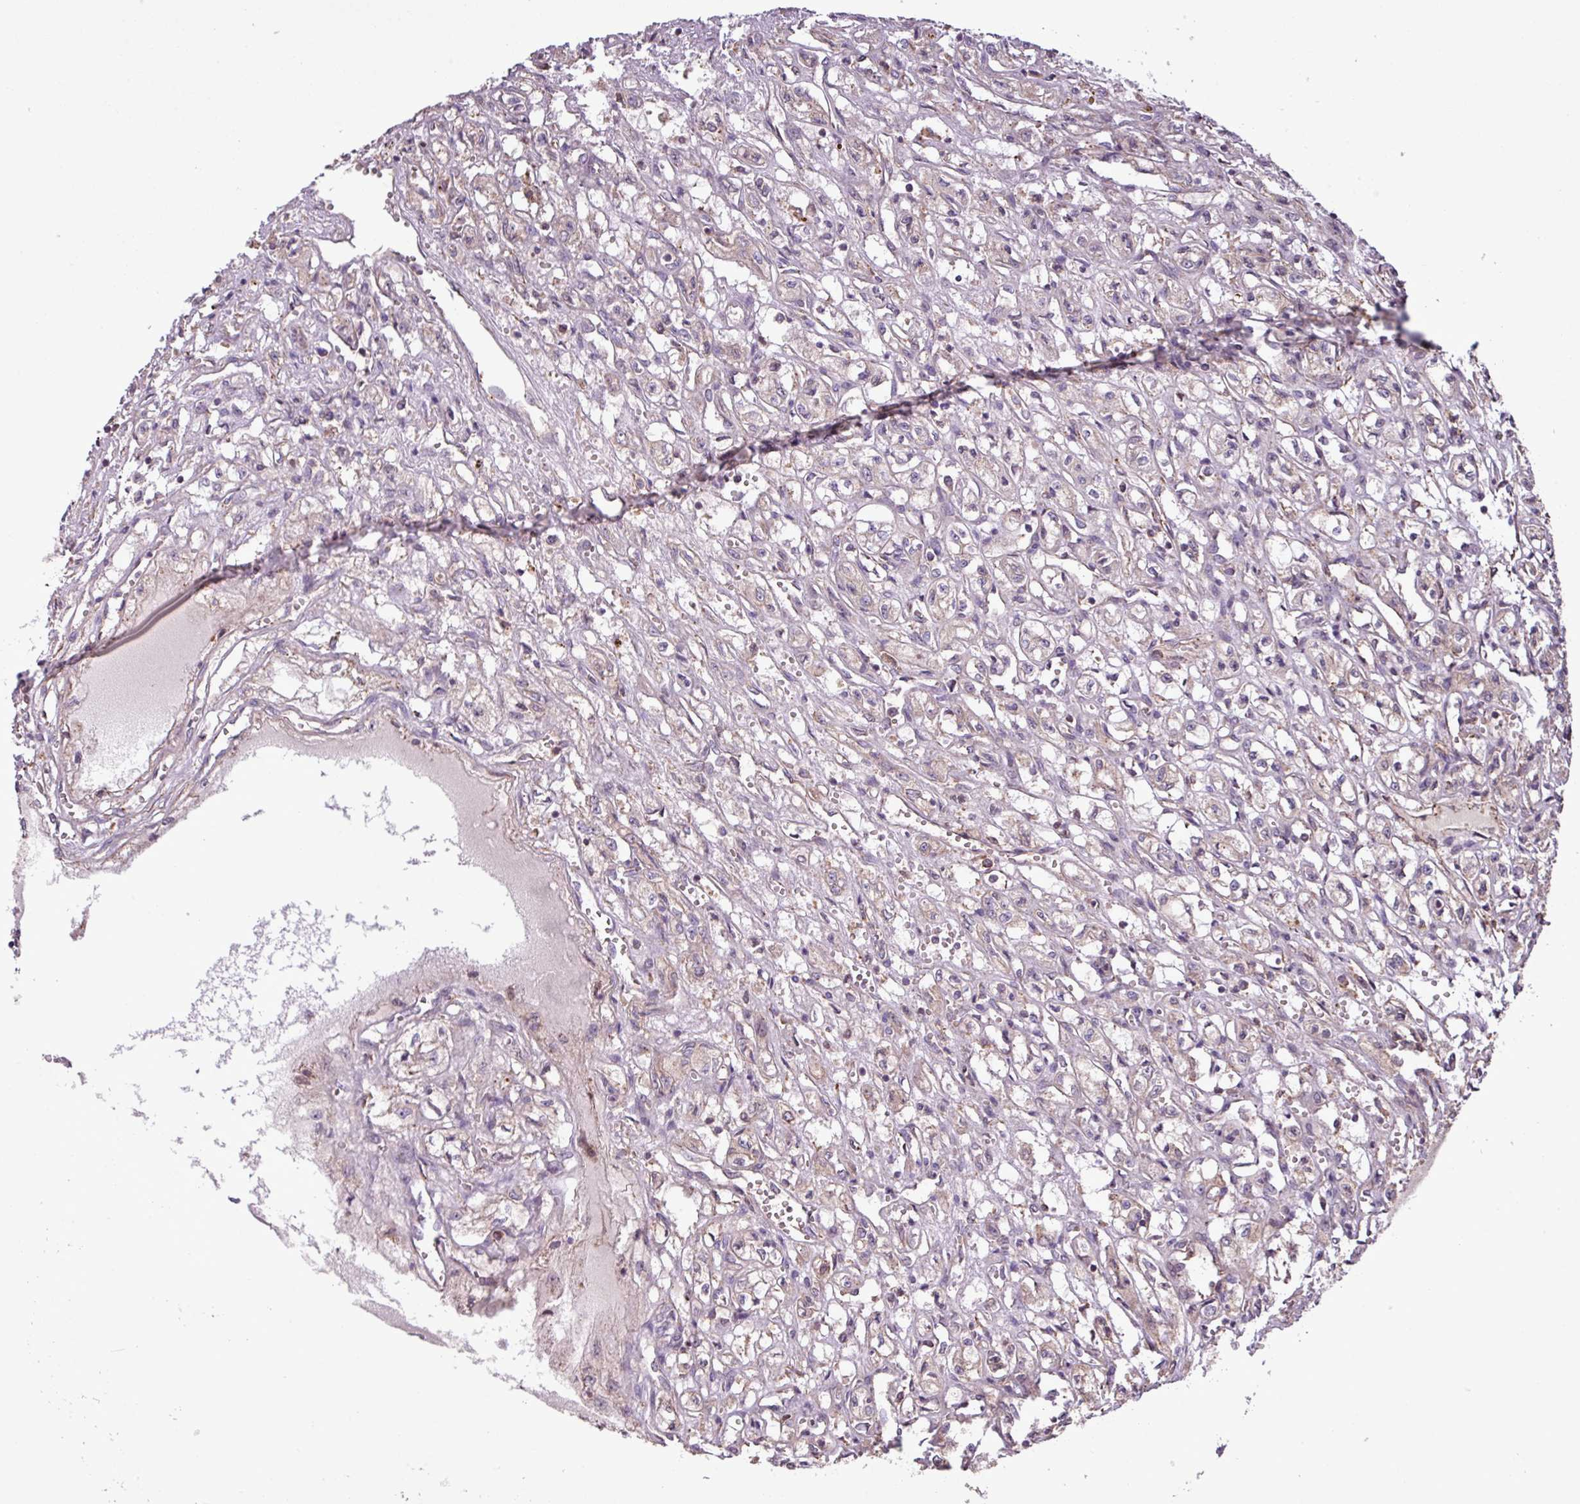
{"staining": {"intensity": "weak", "quantity": "<25%", "location": "cytoplasmic/membranous"}, "tissue": "renal cancer", "cell_type": "Tumor cells", "image_type": "cancer", "snomed": [{"axis": "morphology", "description": "Adenocarcinoma, NOS"}, {"axis": "topography", "description": "Kidney"}], "caption": "Tumor cells show no significant staining in adenocarcinoma (renal). (Immunohistochemistry, brightfield microscopy, high magnification).", "gene": "MEGF6", "patient": {"sex": "male", "age": 56}}